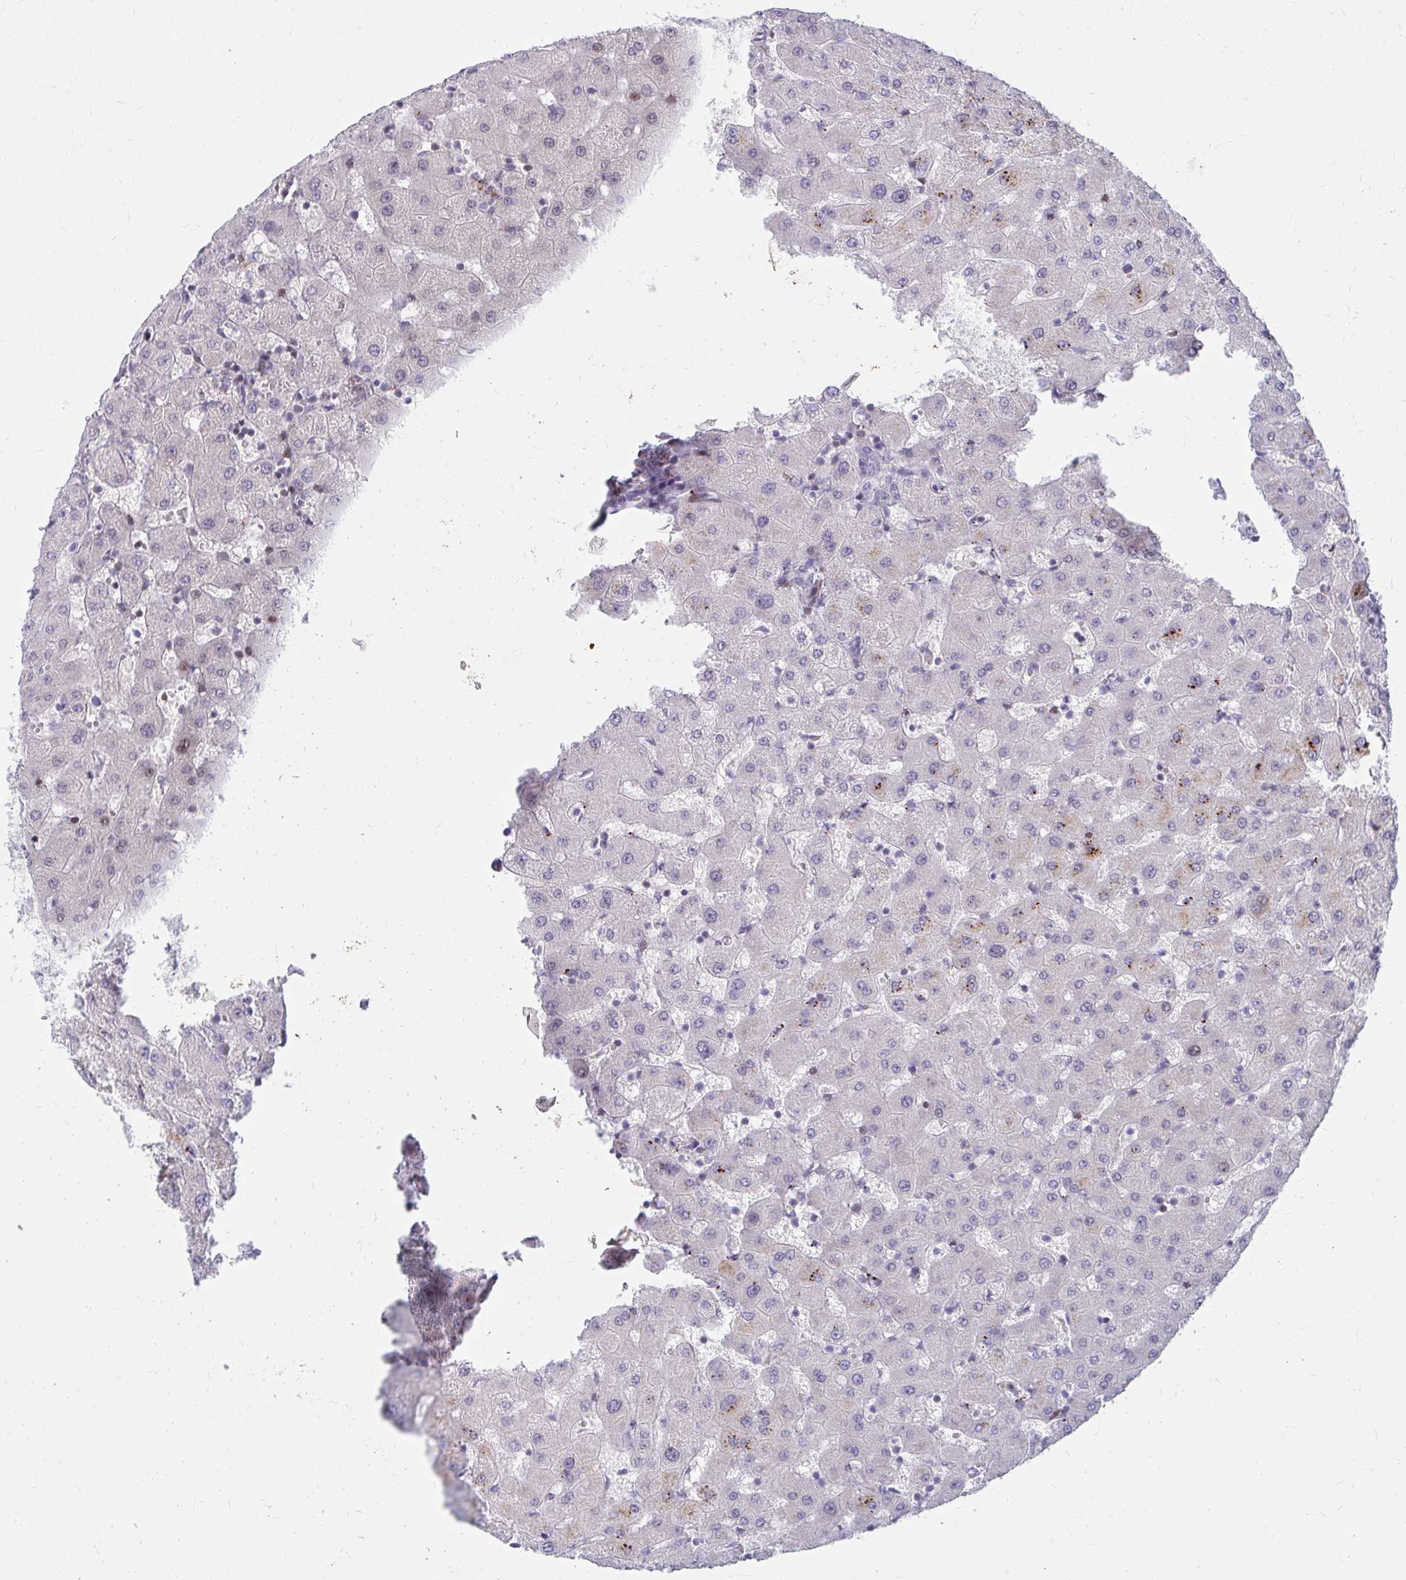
{"staining": {"intensity": "negative", "quantity": "none", "location": "none"}, "tissue": "liver", "cell_type": "Cholangiocytes", "image_type": "normal", "snomed": [{"axis": "morphology", "description": "Normal tissue, NOS"}, {"axis": "topography", "description": "Liver"}], "caption": "Immunohistochemistry (IHC) micrograph of normal liver: liver stained with DAB demonstrates no significant protein staining in cholangiocytes. The staining is performed using DAB brown chromogen with nuclei counter-stained in using hematoxylin.", "gene": "EXOC5", "patient": {"sex": "female", "age": 63}}